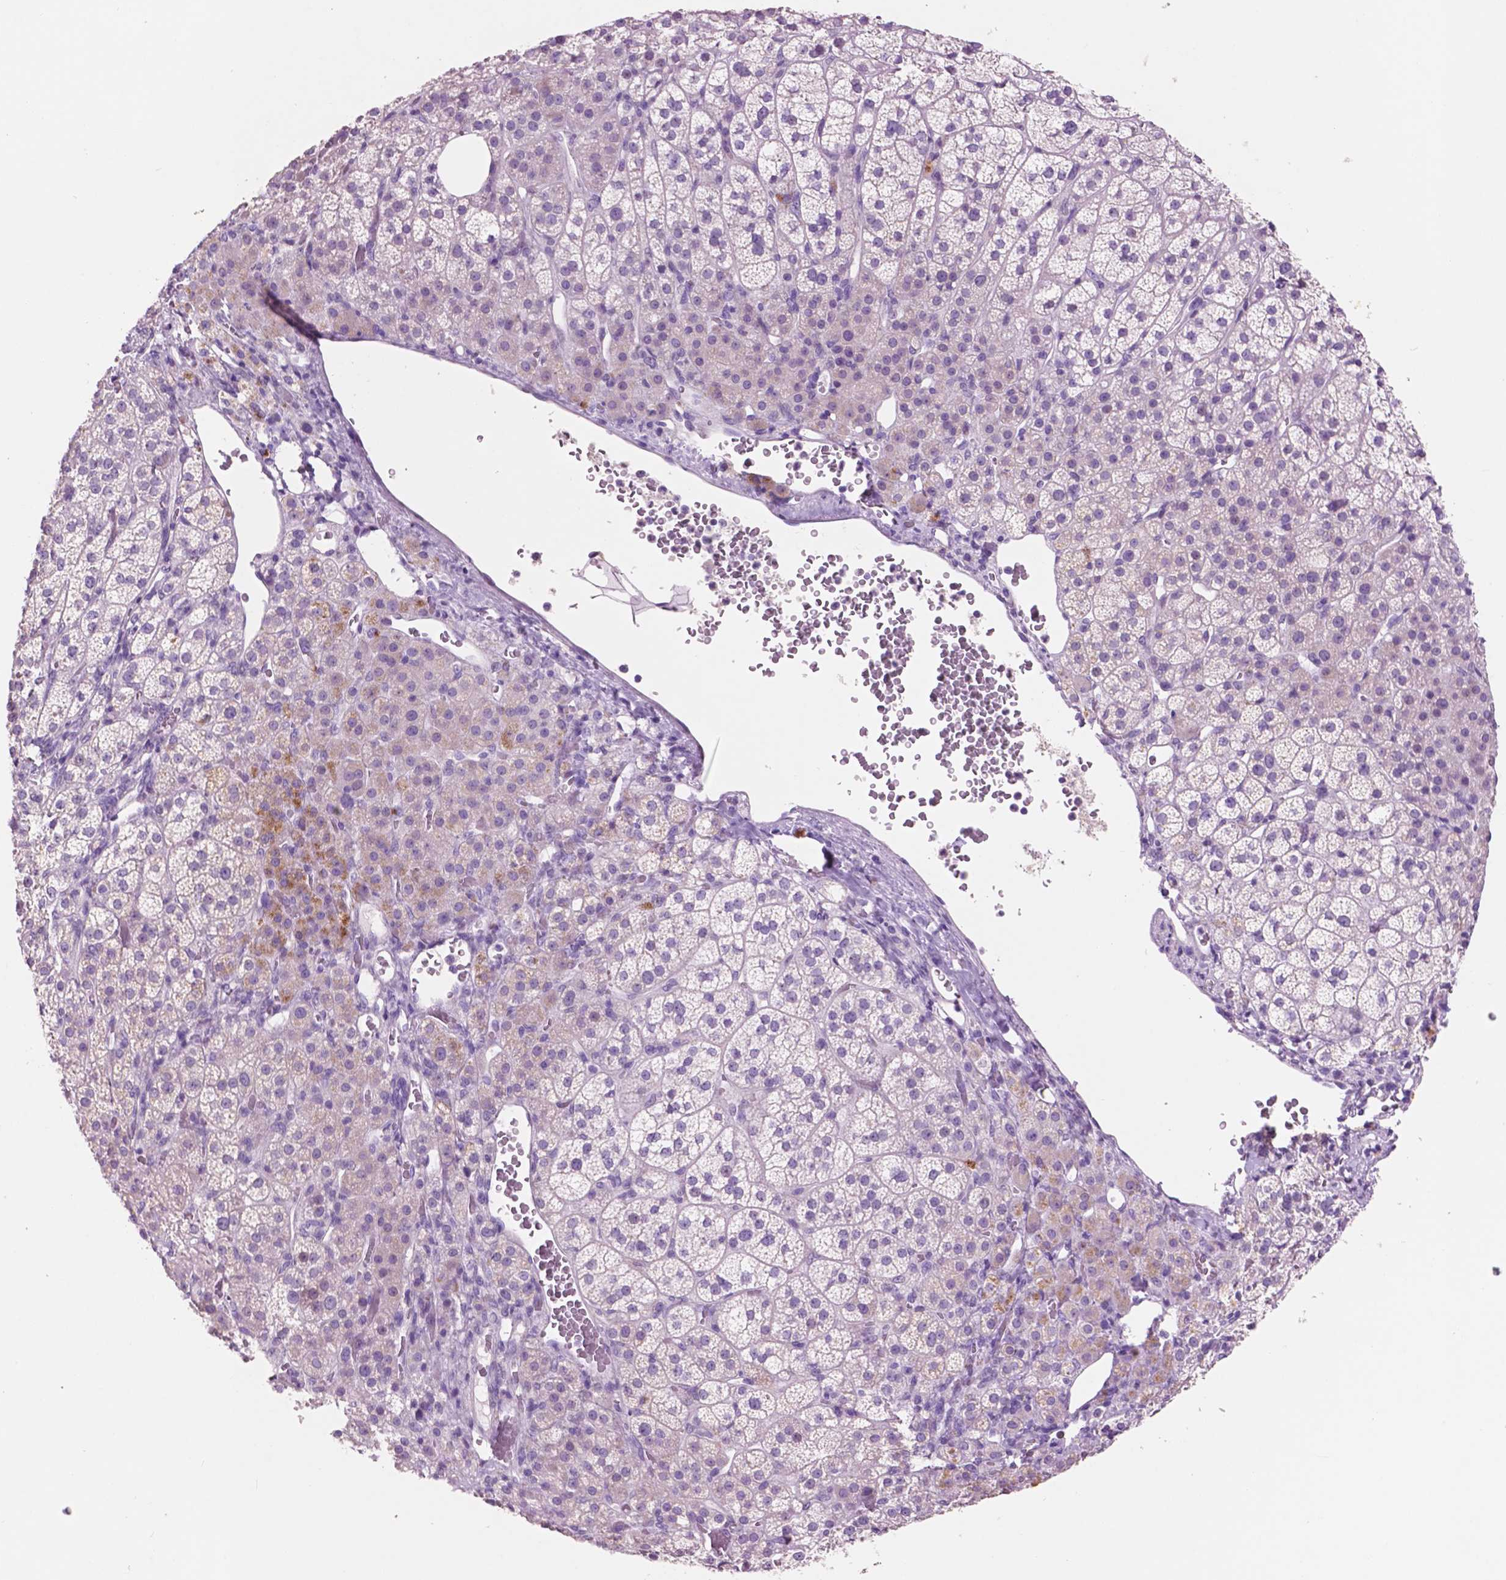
{"staining": {"intensity": "weak", "quantity": "<25%", "location": "cytoplasmic/membranous"}, "tissue": "adrenal gland", "cell_type": "Glandular cells", "image_type": "normal", "snomed": [{"axis": "morphology", "description": "Normal tissue, NOS"}, {"axis": "topography", "description": "Adrenal gland"}], "caption": "The photomicrograph exhibits no significant expression in glandular cells of adrenal gland. (Brightfield microscopy of DAB (3,3'-diaminobenzidine) IHC at high magnification).", "gene": "IDO1", "patient": {"sex": "female", "age": 60}}